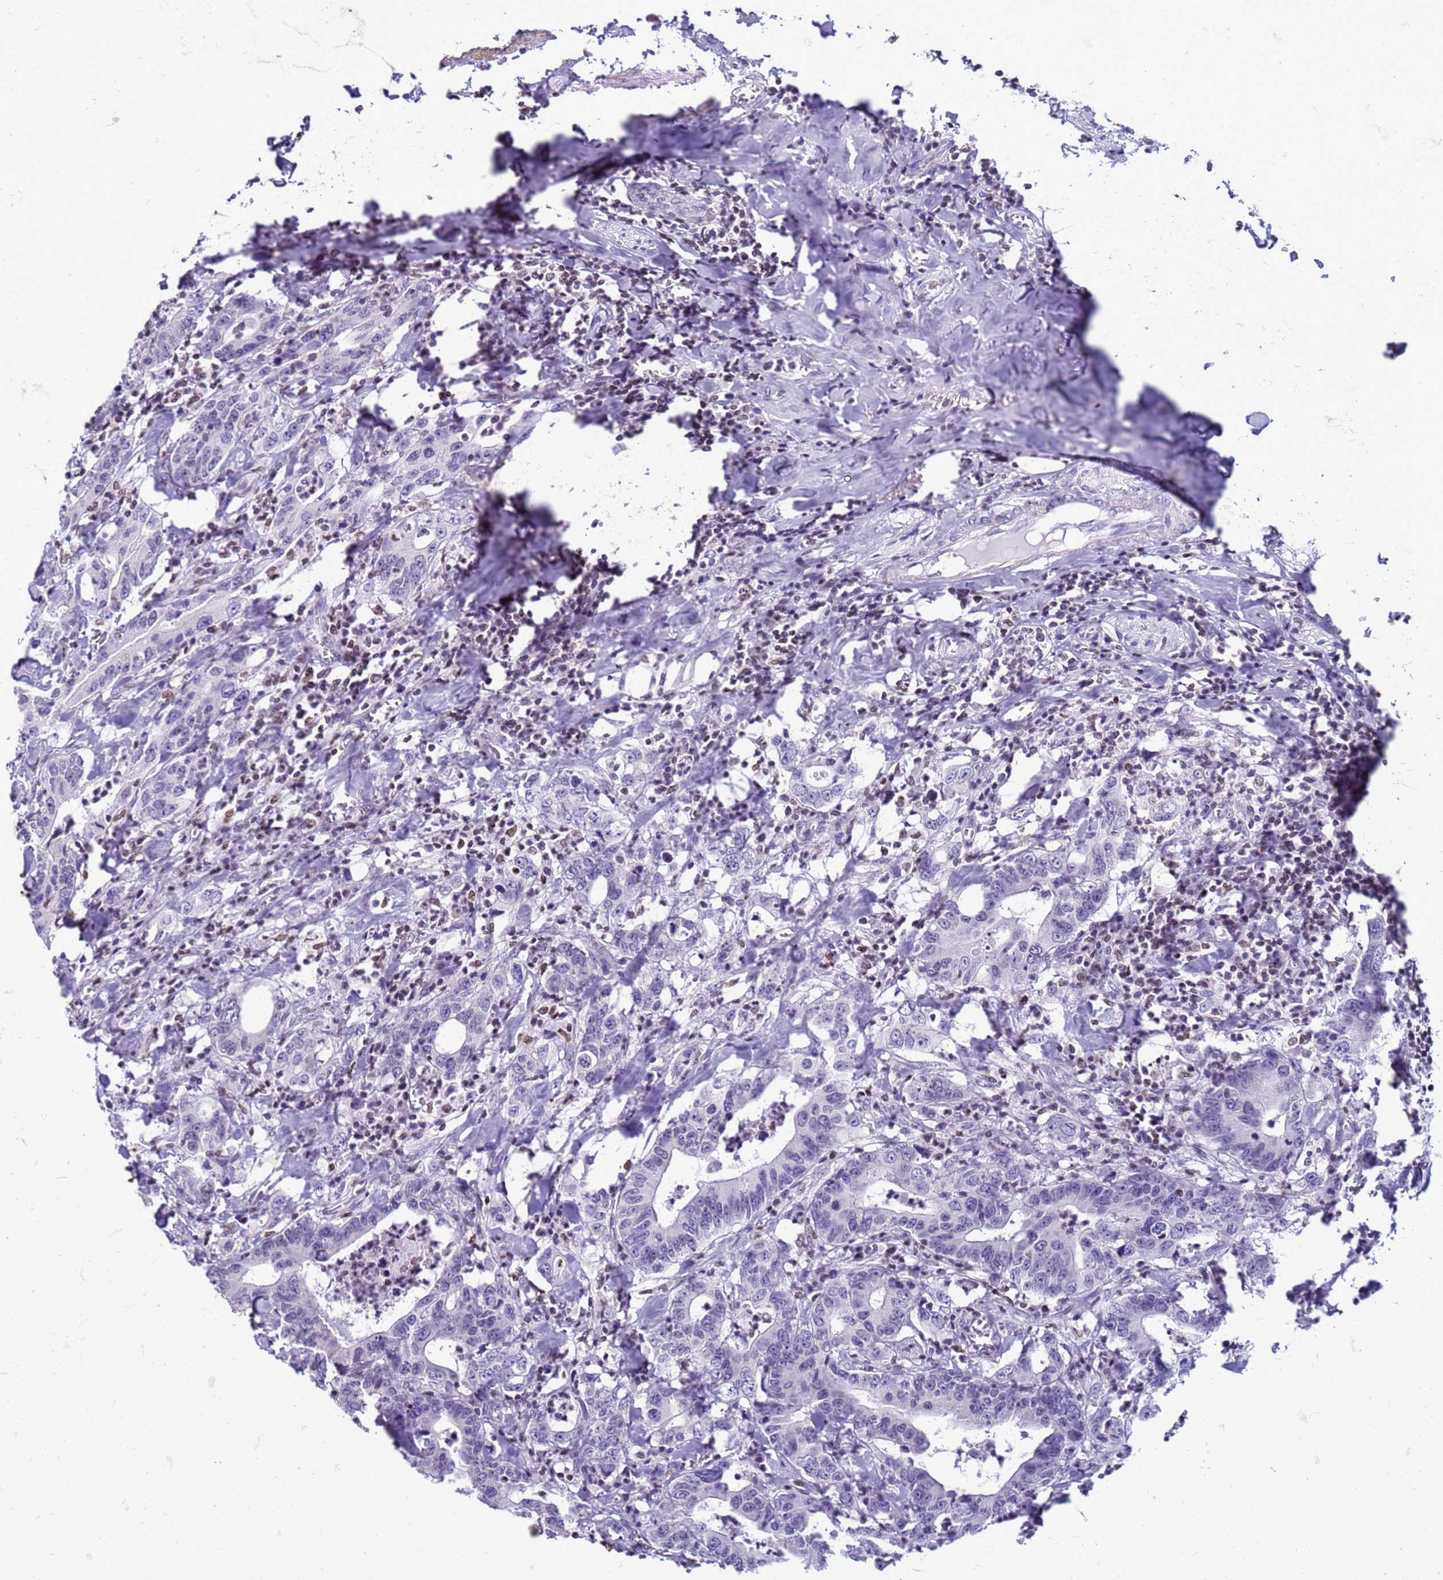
{"staining": {"intensity": "negative", "quantity": "none", "location": "none"}, "tissue": "colorectal cancer", "cell_type": "Tumor cells", "image_type": "cancer", "snomed": [{"axis": "morphology", "description": "Adenocarcinoma, NOS"}, {"axis": "topography", "description": "Colon"}], "caption": "The image demonstrates no staining of tumor cells in adenocarcinoma (colorectal).", "gene": "METTL25B", "patient": {"sex": "female", "age": 75}}